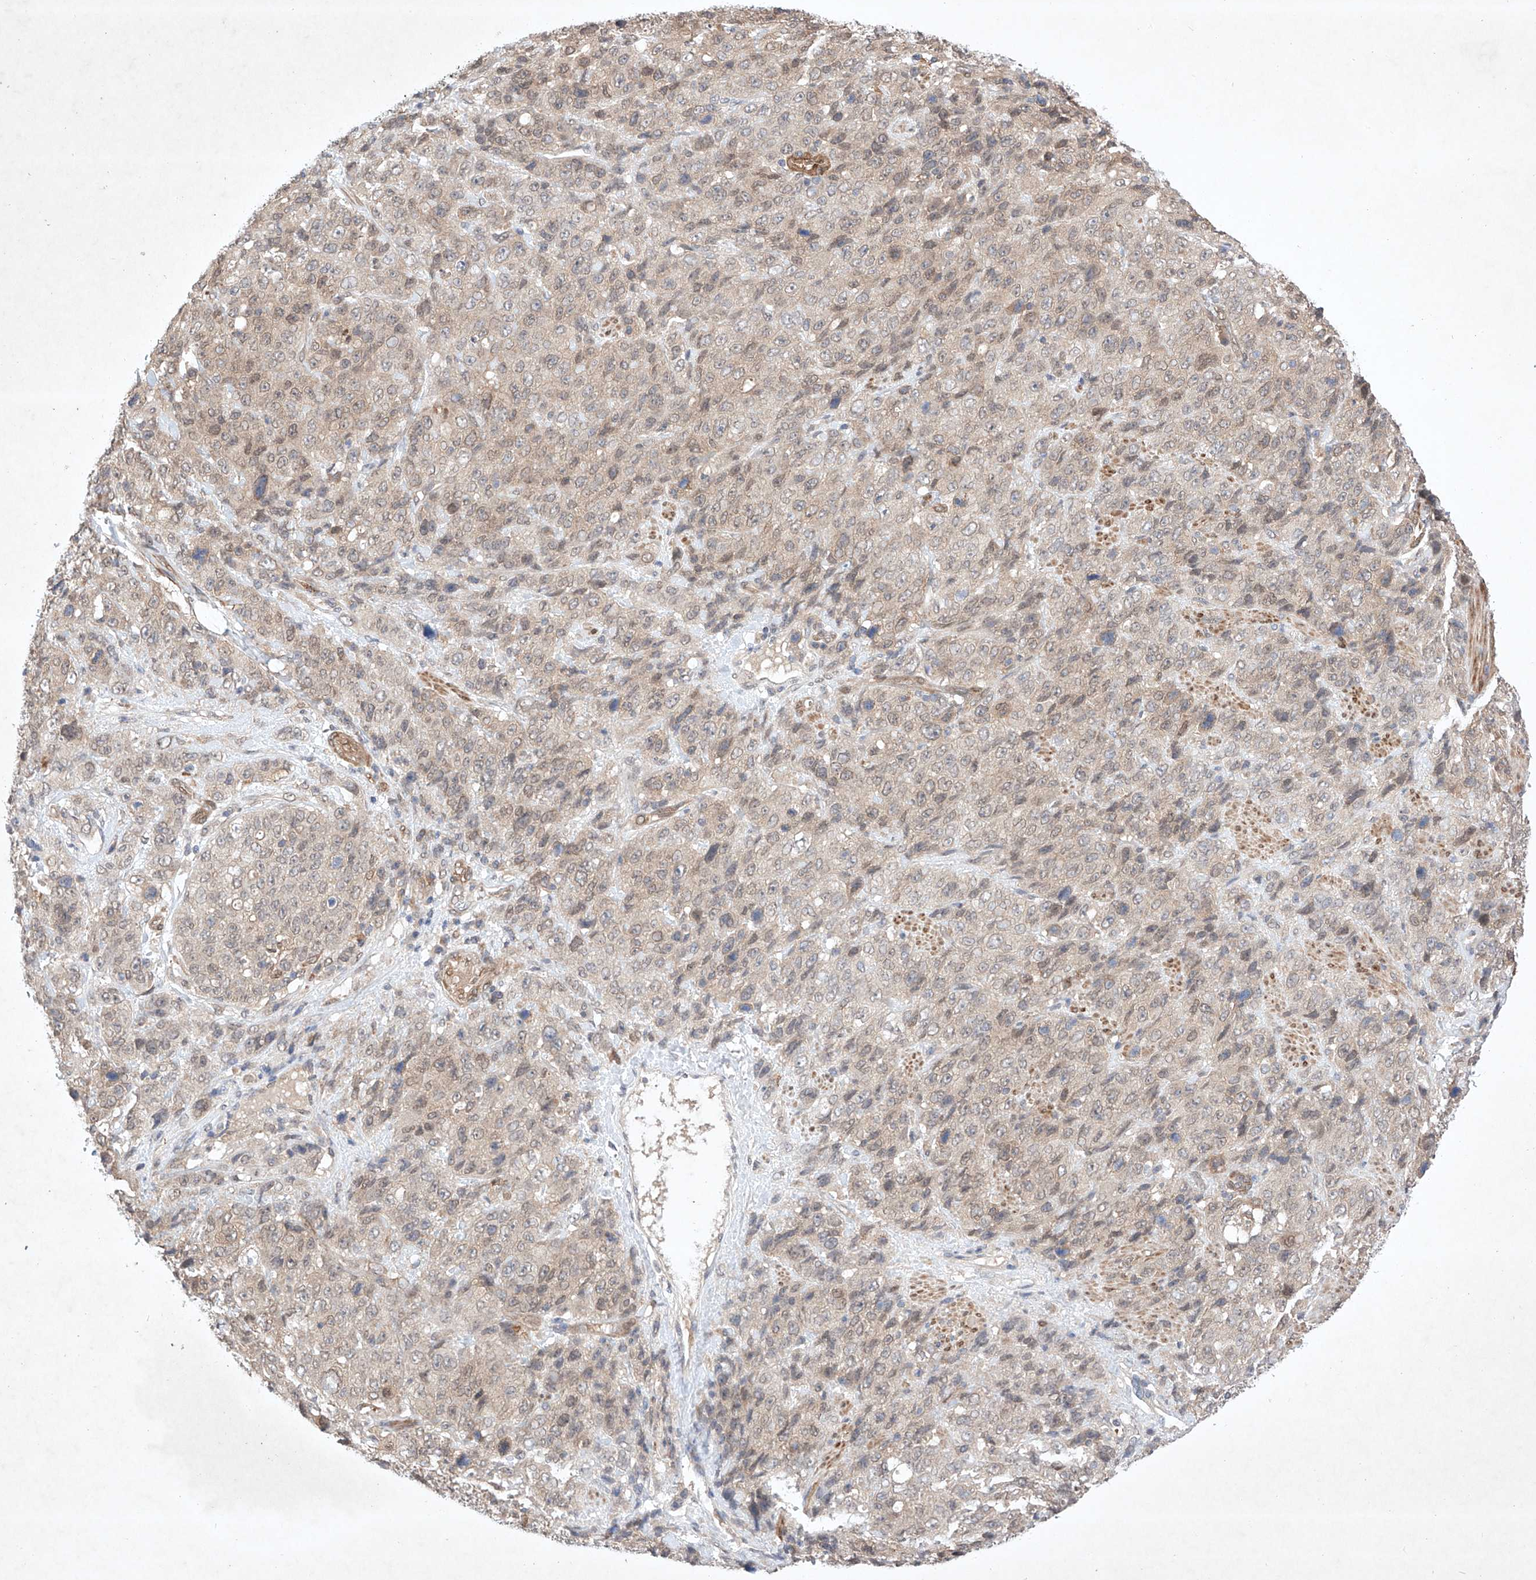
{"staining": {"intensity": "negative", "quantity": "none", "location": "none"}, "tissue": "stomach cancer", "cell_type": "Tumor cells", "image_type": "cancer", "snomed": [{"axis": "morphology", "description": "Adenocarcinoma, NOS"}, {"axis": "topography", "description": "Stomach"}], "caption": "This is a micrograph of immunohistochemistry (IHC) staining of adenocarcinoma (stomach), which shows no expression in tumor cells.", "gene": "ZNF124", "patient": {"sex": "male", "age": 48}}